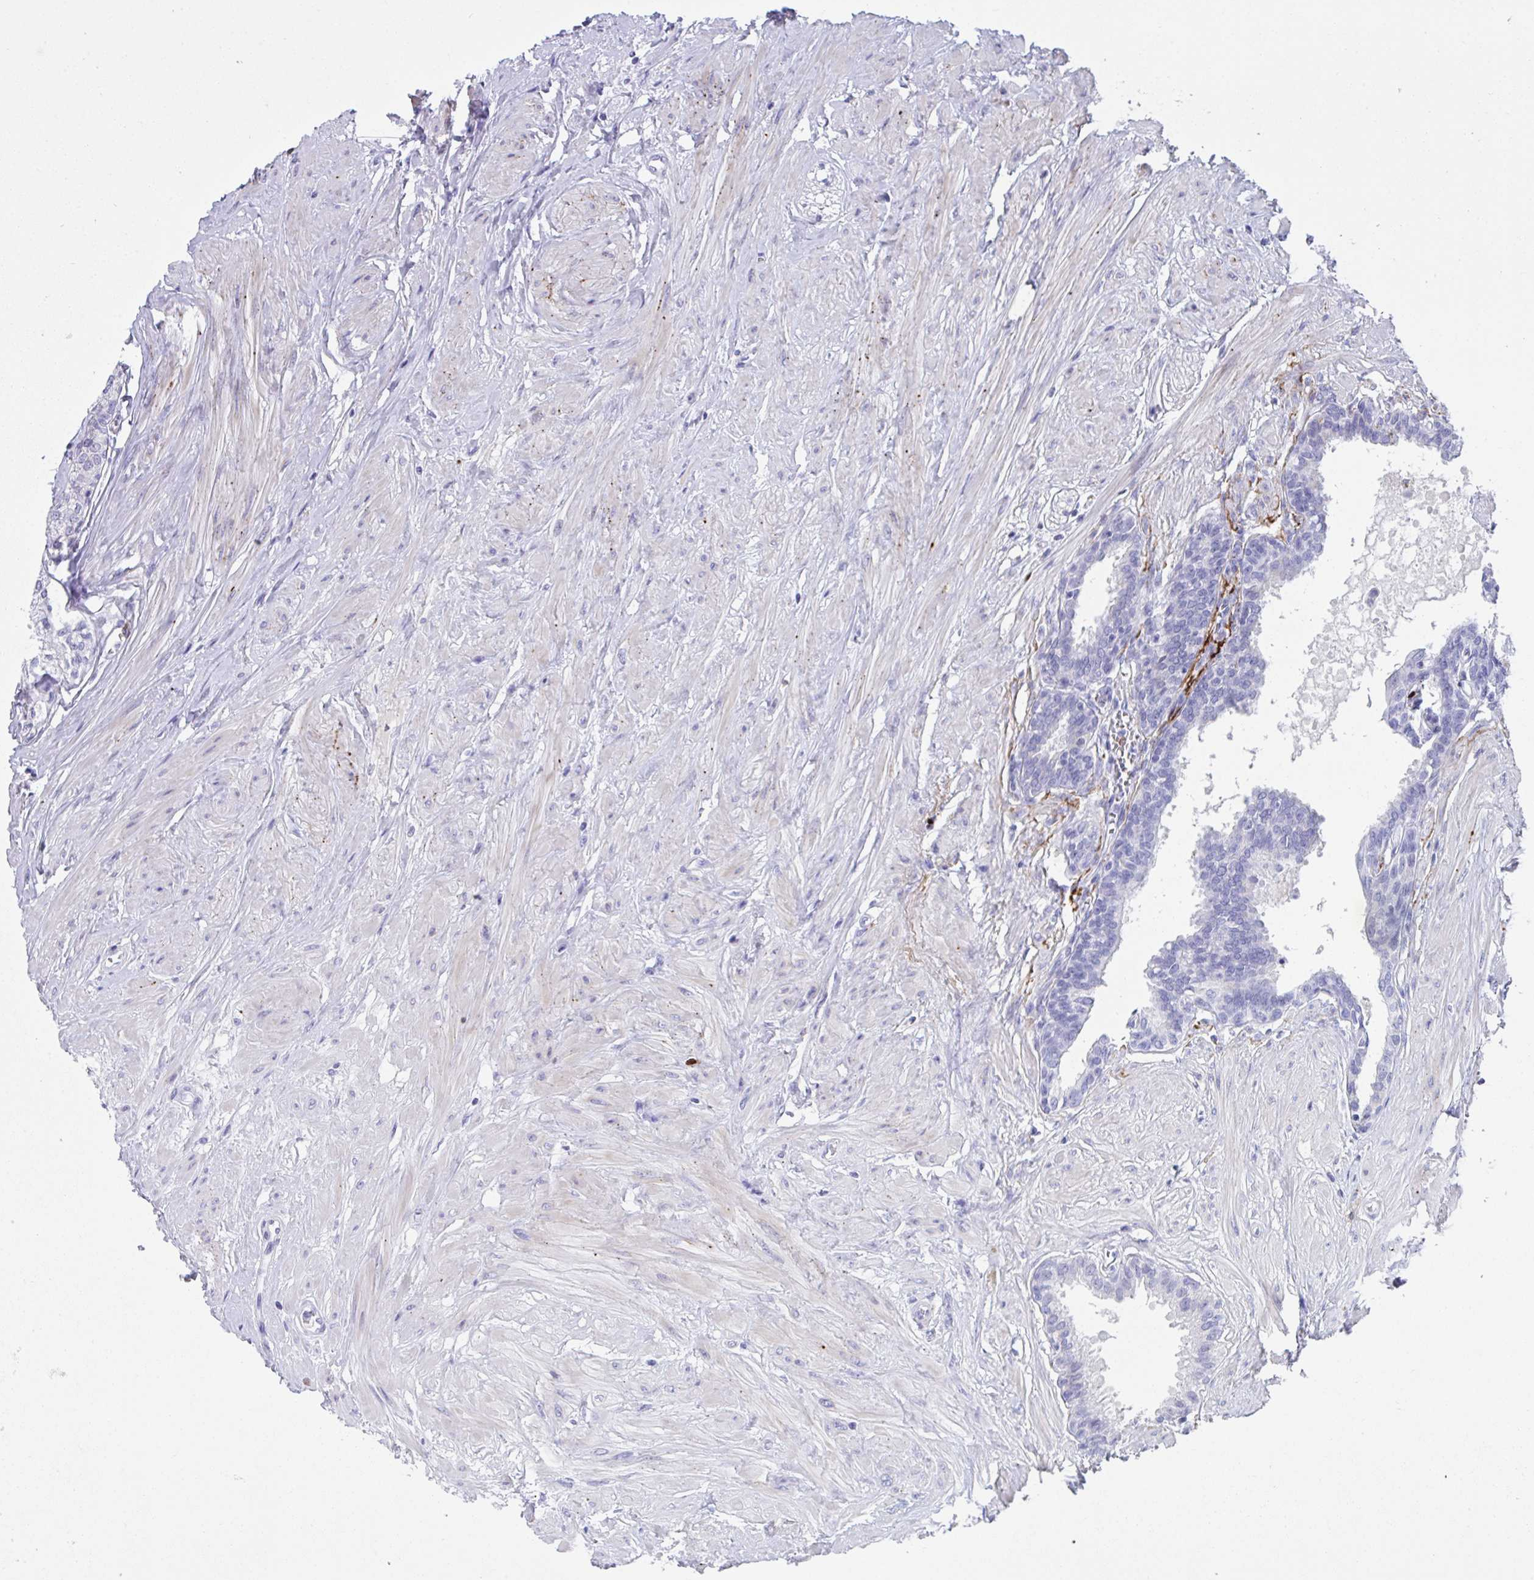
{"staining": {"intensity": "negative", "quantity": "none", "location": "none"}, "tissue": "seminal vesicle", "cell_type": "Glandular cells", "image_type": "normal", "snomed": [{"axis": "morphology", "description": "Normal tissue, NOS"}, {"axis": "topography", "description": "Prostate"}, {"axis": "topography", "description": "Seminal veicle"}], "caption": "A high-resolution photomicrograph shows immunohistochemistry (IHC) staining of unremarkable seminal vesicle, which demonstrates no significant expression in glandular cells.", "gene": "KMT2E", "patient": {"sex": "male", "age": 60}}